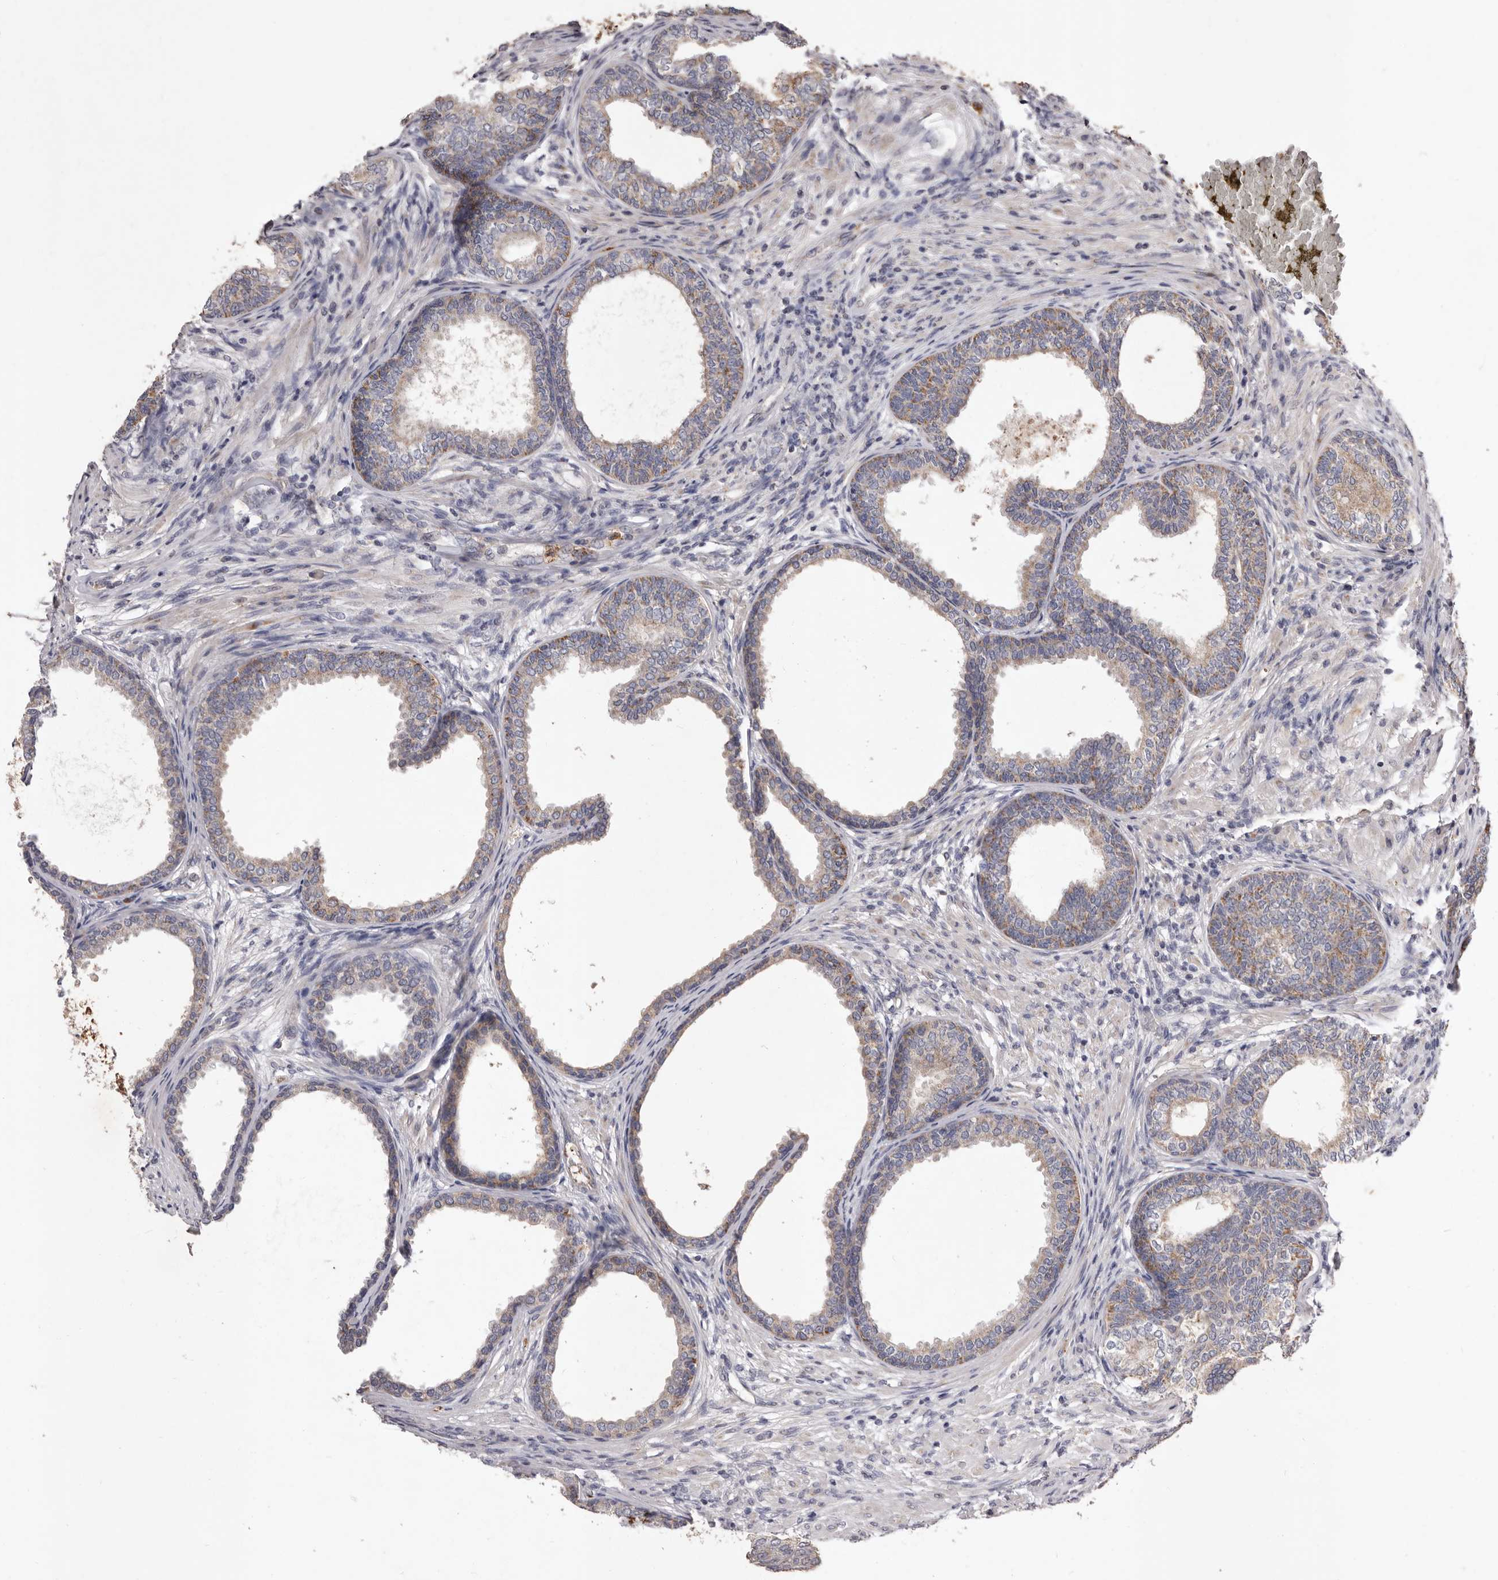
{"staining": {"intensity": "moderate", "quantity": "25%-75%", "location": "cytoplasmic/membranous"}, "tissue": "prostate", "cell_type": "Glandular cells", "image_type": "normal", "snomed": [{"axis": "morphology", "description": "Normal tissue, NOS"}, {"axis": "topography", "description": "Prostate"}], "caption": "About 25%-75% of glandular cells in unremarkable prostate show moderate cytoplasmic/membranous protein expression as visualized by brown immunohistochemical staining.", "gene": "CXCL14", "patient": {"sex": "male", "age": 76}}